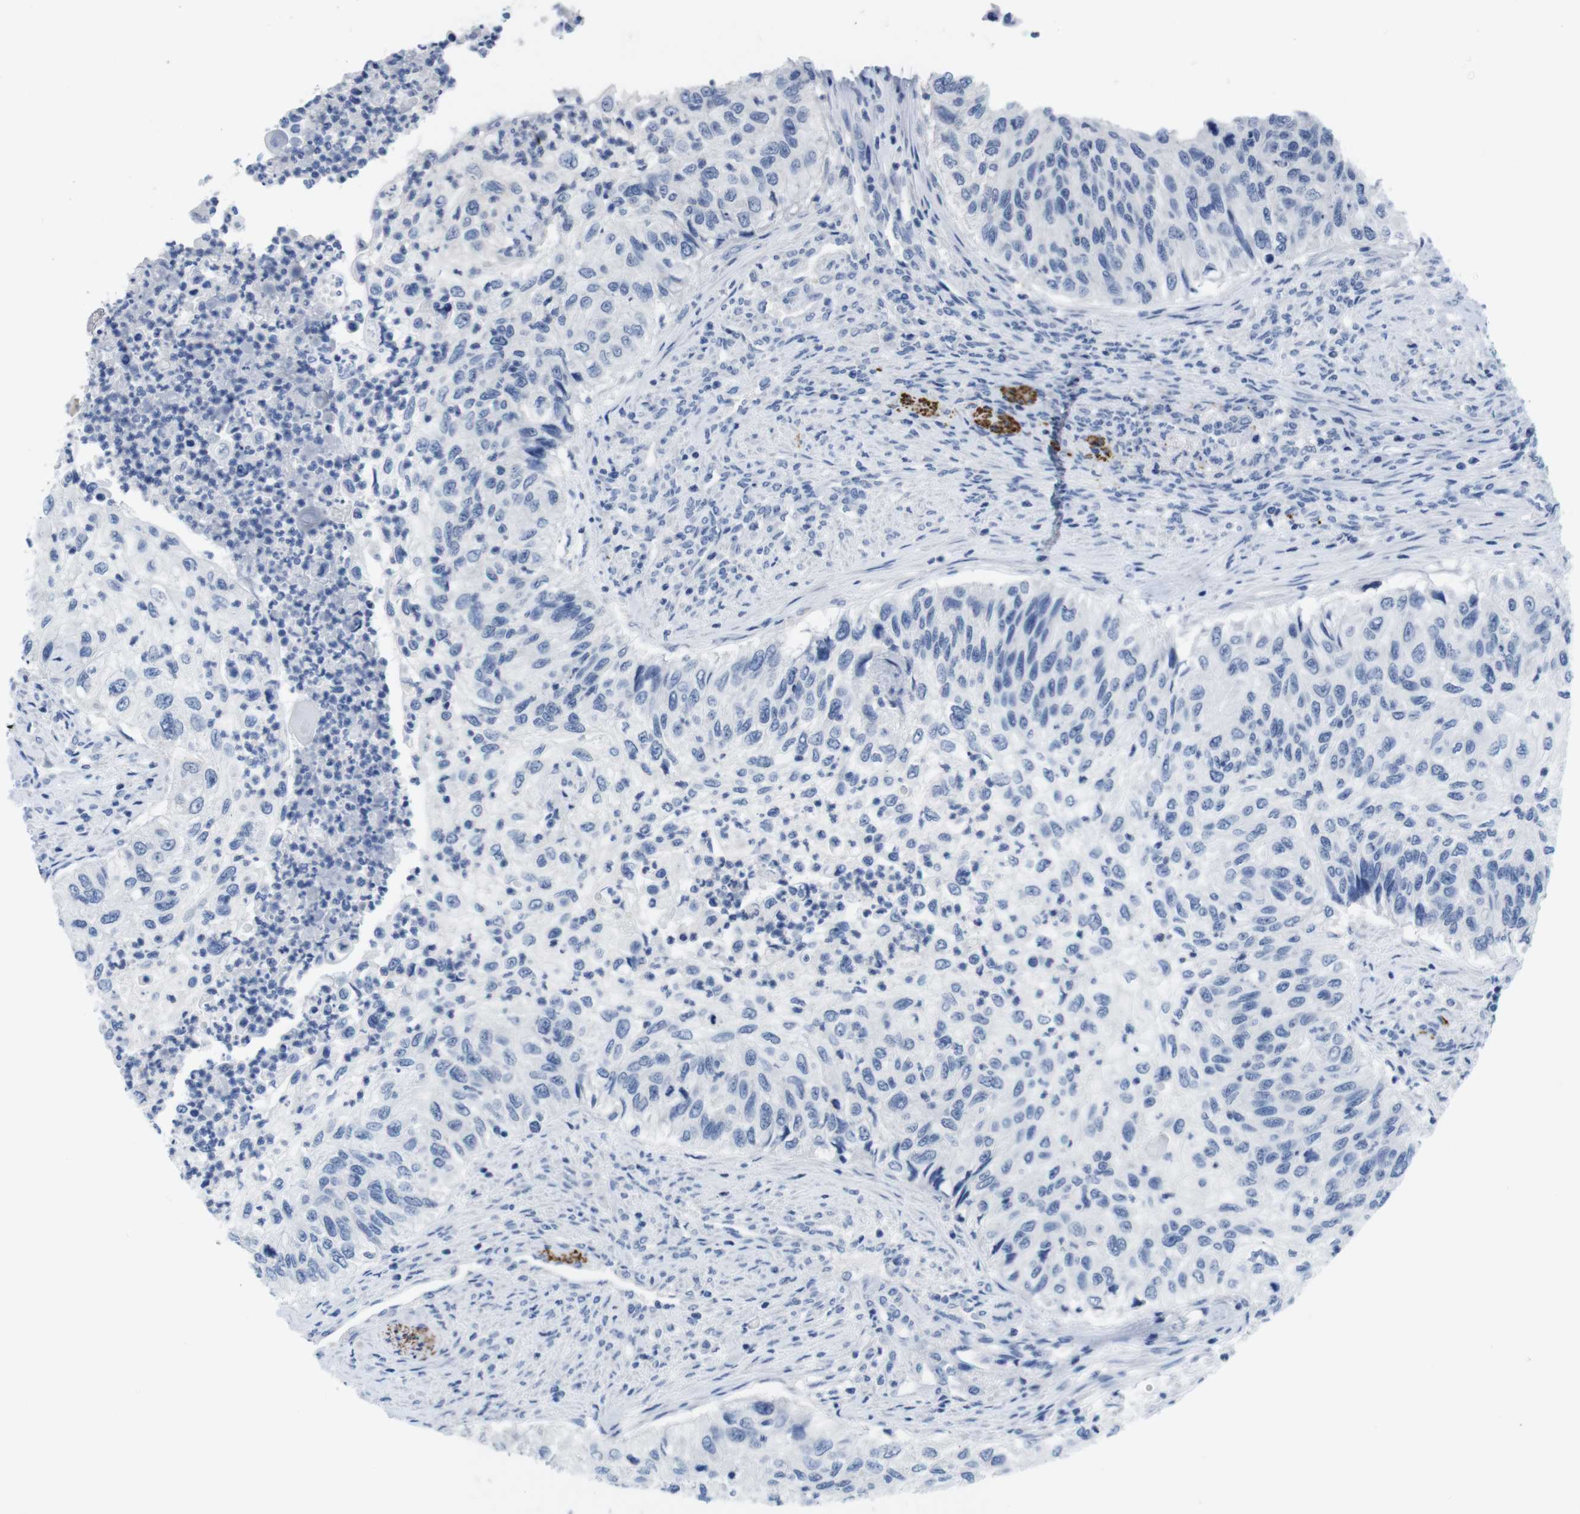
{"staining": {"intensity": "negative", "quantity": "none", "location": "none"}, "tissue": "urothelial cancer", "cell_type": "Tumor cells", "image_type": "cancer", "snomed": [{"axis": "morphology", "description": "Urothelial carcinoma, High grade"}, {"axis": "topography", "description": "Urinary bladder"}], "caption": "Immunohistochemical staining of human urothelial carcinoma (high-grade) shows no significant staining in tumor cells.", "gene": "MAP6", "patient": {"sex": "female", "age": 60}}